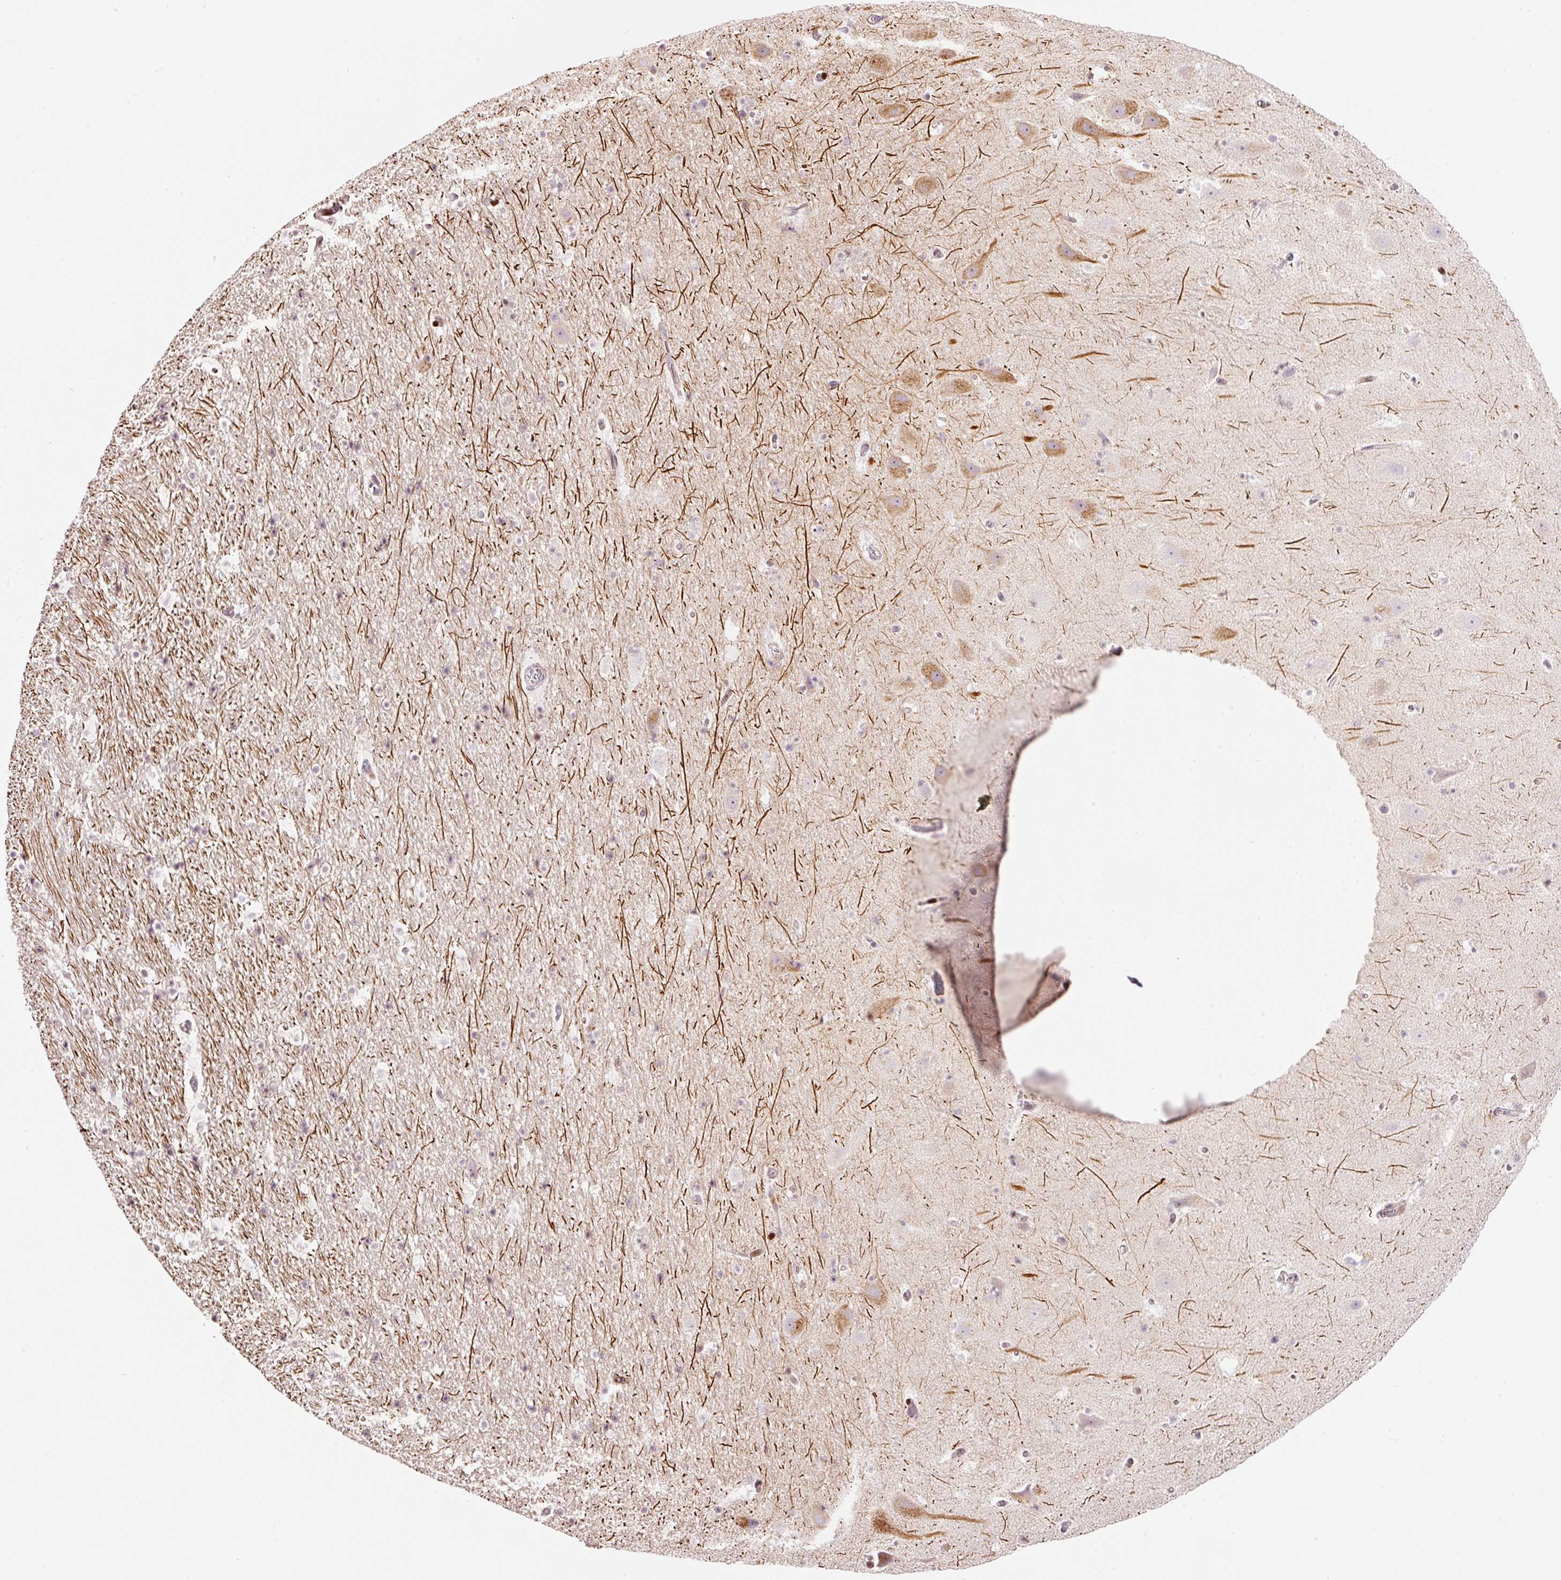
{"staining": {"intensity": "negative", "quantity": "none", "location": "none"}, "tissue": "hippocampus", "cell_type": "Glial cells", "image_type": "normal", "snomed": [{"axis": "morphology", "description": "Normal tissue, NOS"}, {"axis": "topography", "description": "Hippocampus"}], "caption": "An image of hippocampus stained for a protein displays no brown staining in glial cells. The staining was performed using DAB to visualize the protein expression in brown, while the nuclei were stained in blue with hematoxylin (Magnification: 20x).", "gene": "DOK6", "patient": {"sex": "male", "age": 37}}